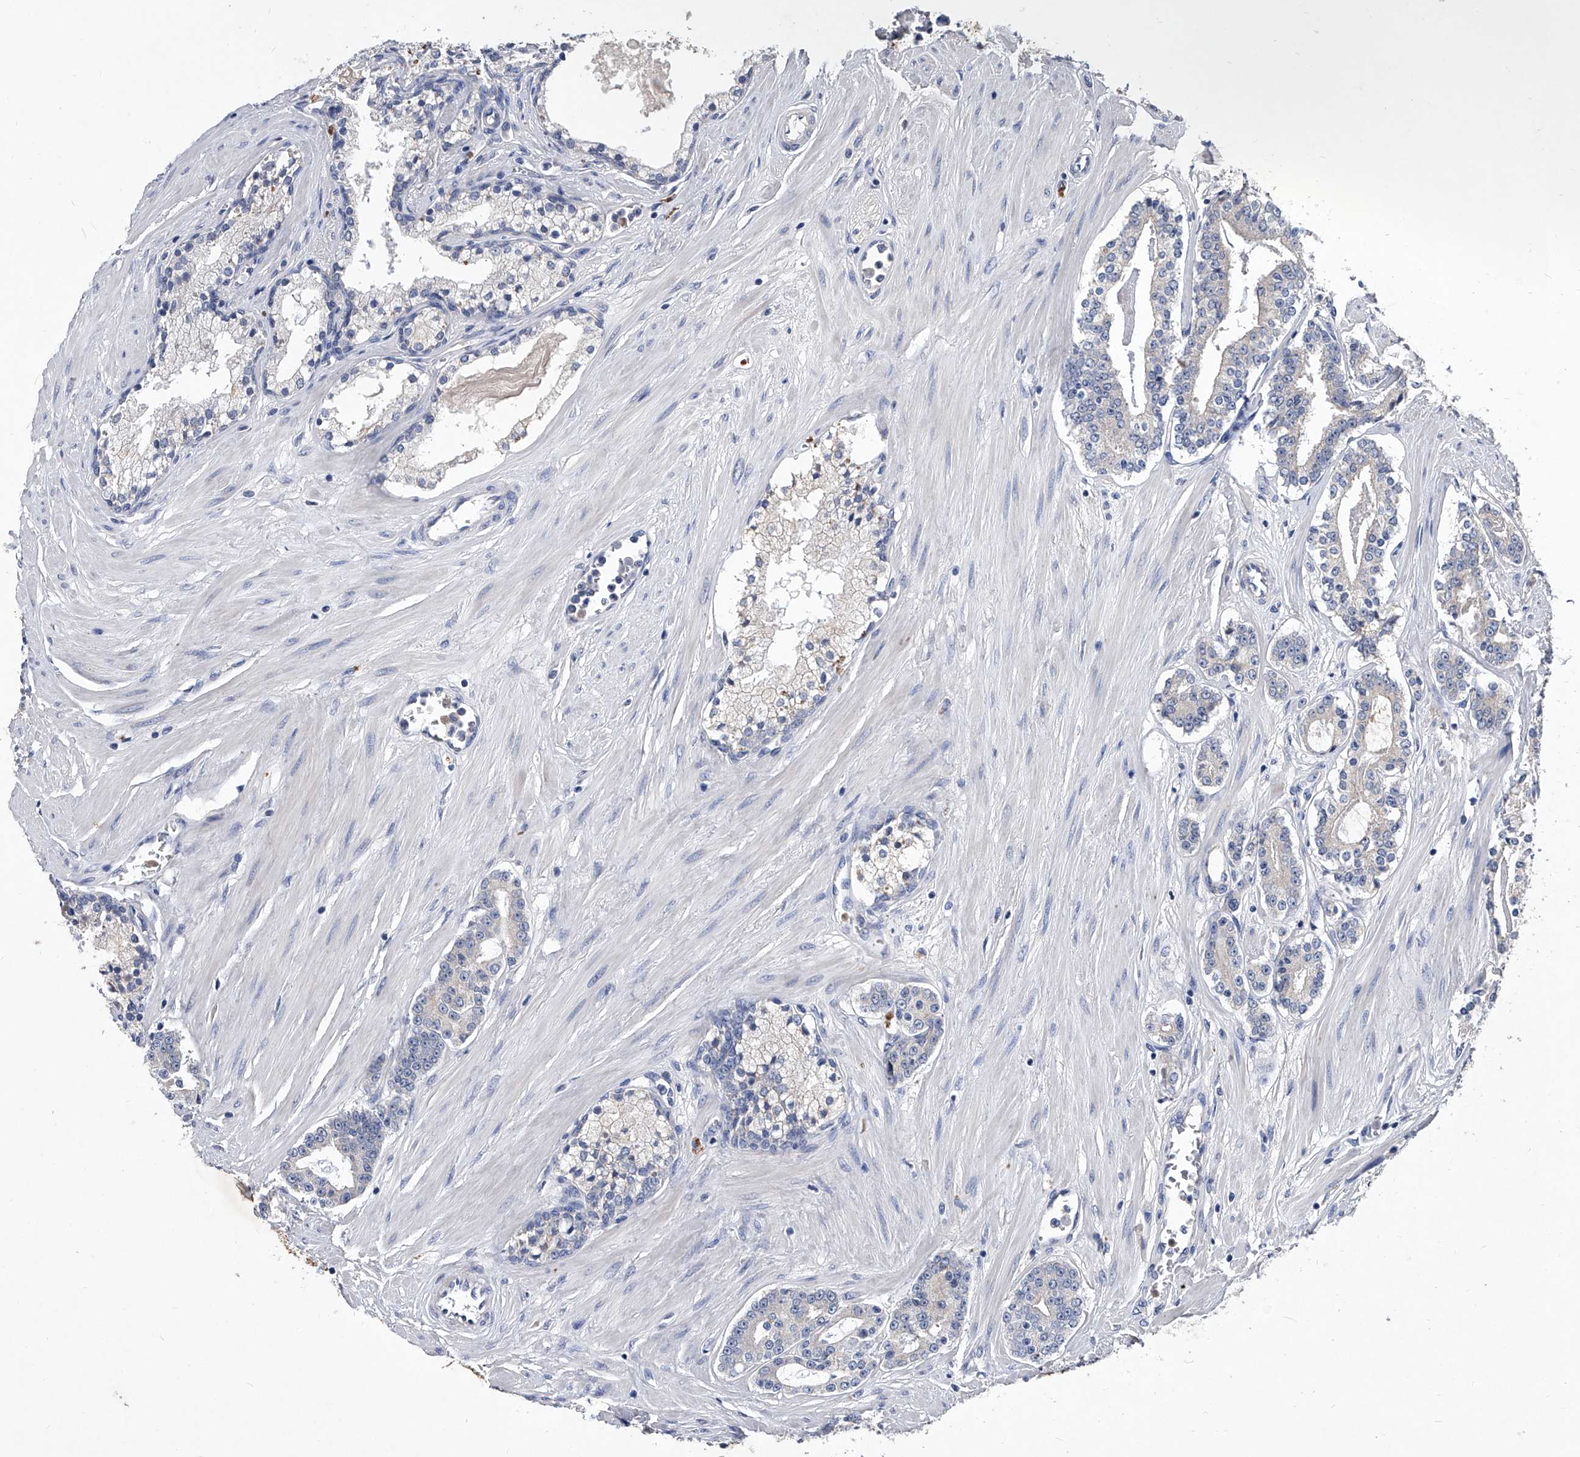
{"staining": {"intensity": "negative", "quantity": "none", "location": "none"}, "tissue": "prostate cancer", "cell_type": "Tumor cells", "image_type": "cancer", "snomed": [{"axis": "morphology", "description": "Adenocarcinoma, High grade"}, {"axis": "topography", "description": "Prostate"}], "caption": "Protein analysis of prostate cancer (adenocarcinoma (high-grade)) exhibits no significant expression in tumor cells.", "gene": "C5", "patient": {"sex": "male", "age": 58}}